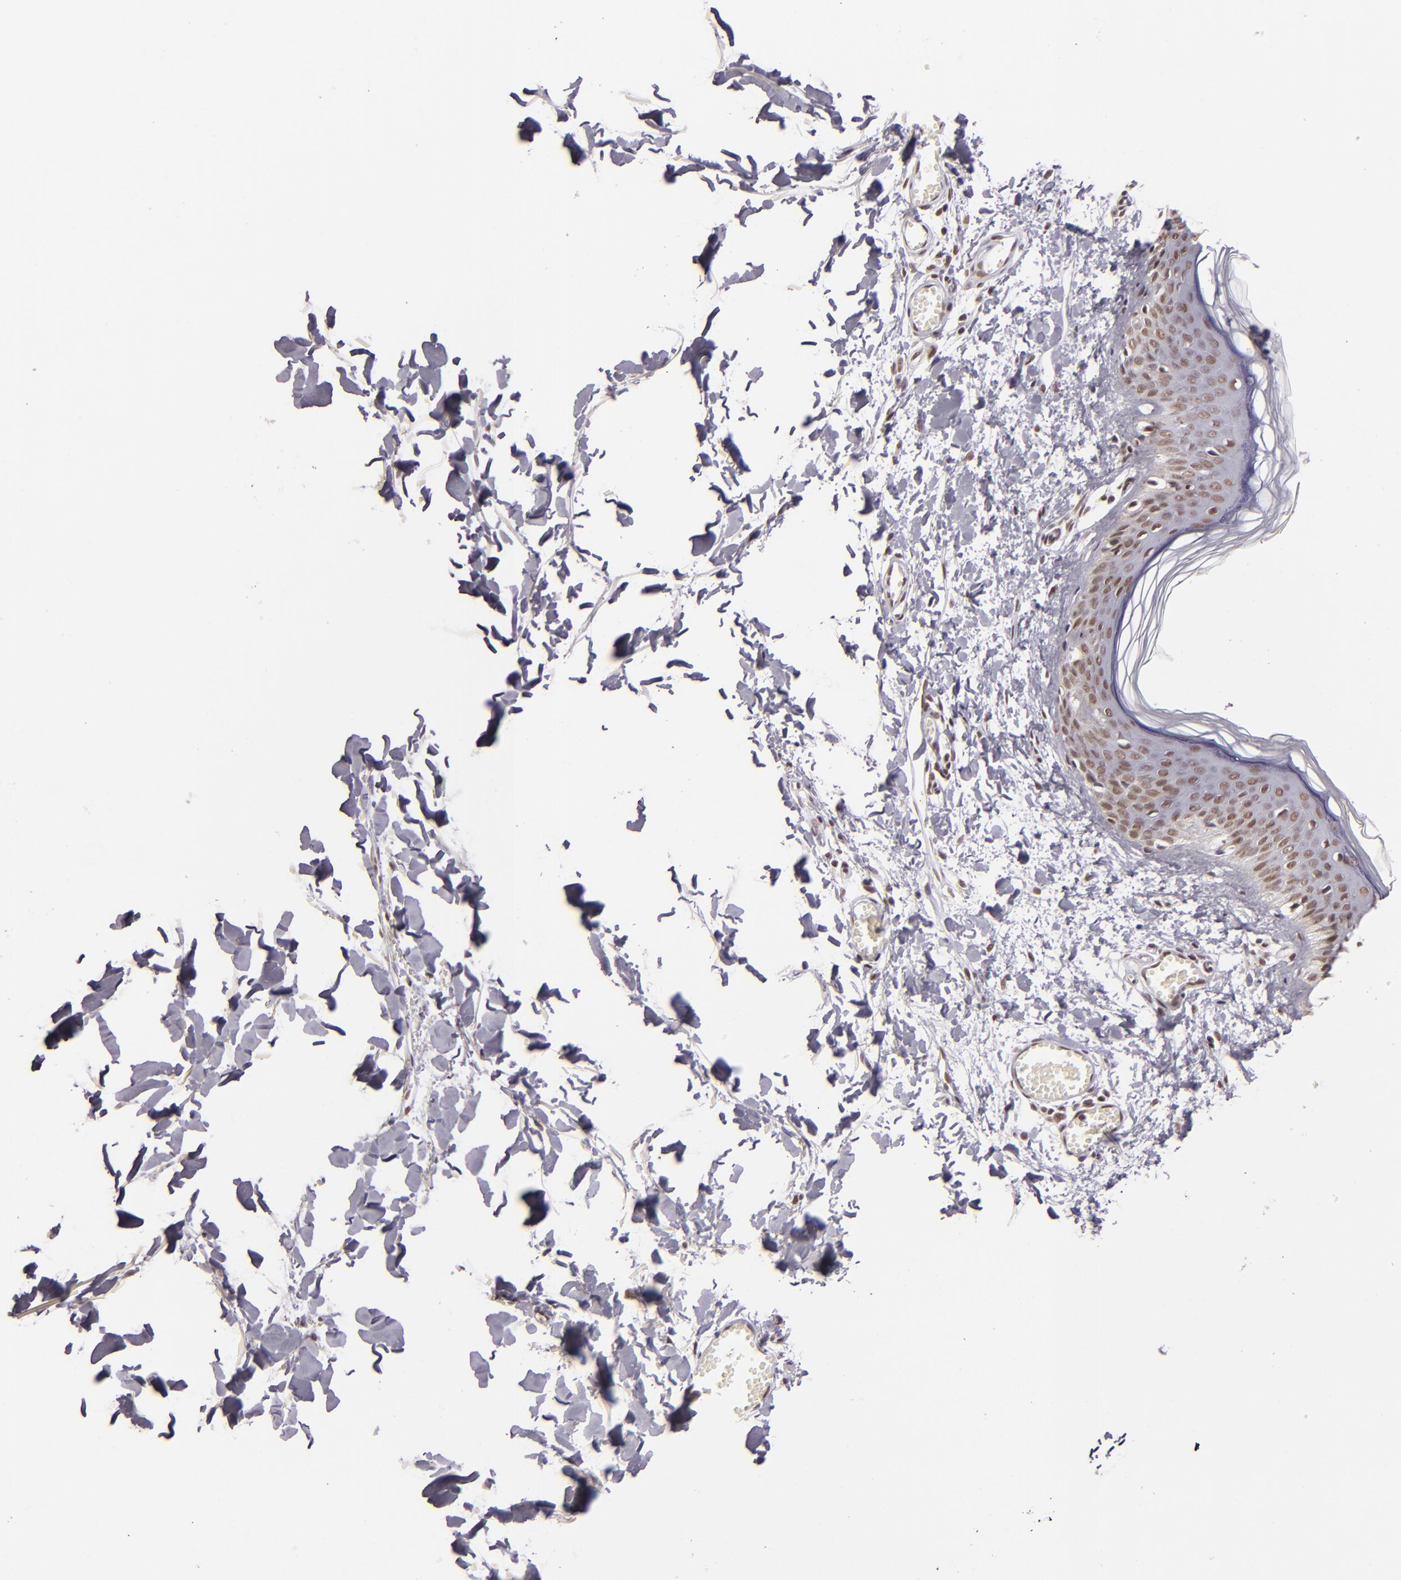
{"staining": {"intensity": "negative", "quantity": "none", "location": "none"}, "tissue": "skin", "cell_type": "Fibroblasts", "image_type": "normal", "snomed": [{"axis": "morphology", "description": "Normal tissue, NOS"}, {"axis": "morphology", "description": "Sarcoma, NOS"}, {"axis": "topography", "description": "Skin"}, {"axis": "topography", "description": "Soft tissue"}], "caption": "DAB (3,3'-diaminobenzidine) immunohistochemical staining of normal human skin demonstrates no significant staining in fibroblasts.", "gene": "BRD8", "patient": {"sex": "female", "age": 51}}